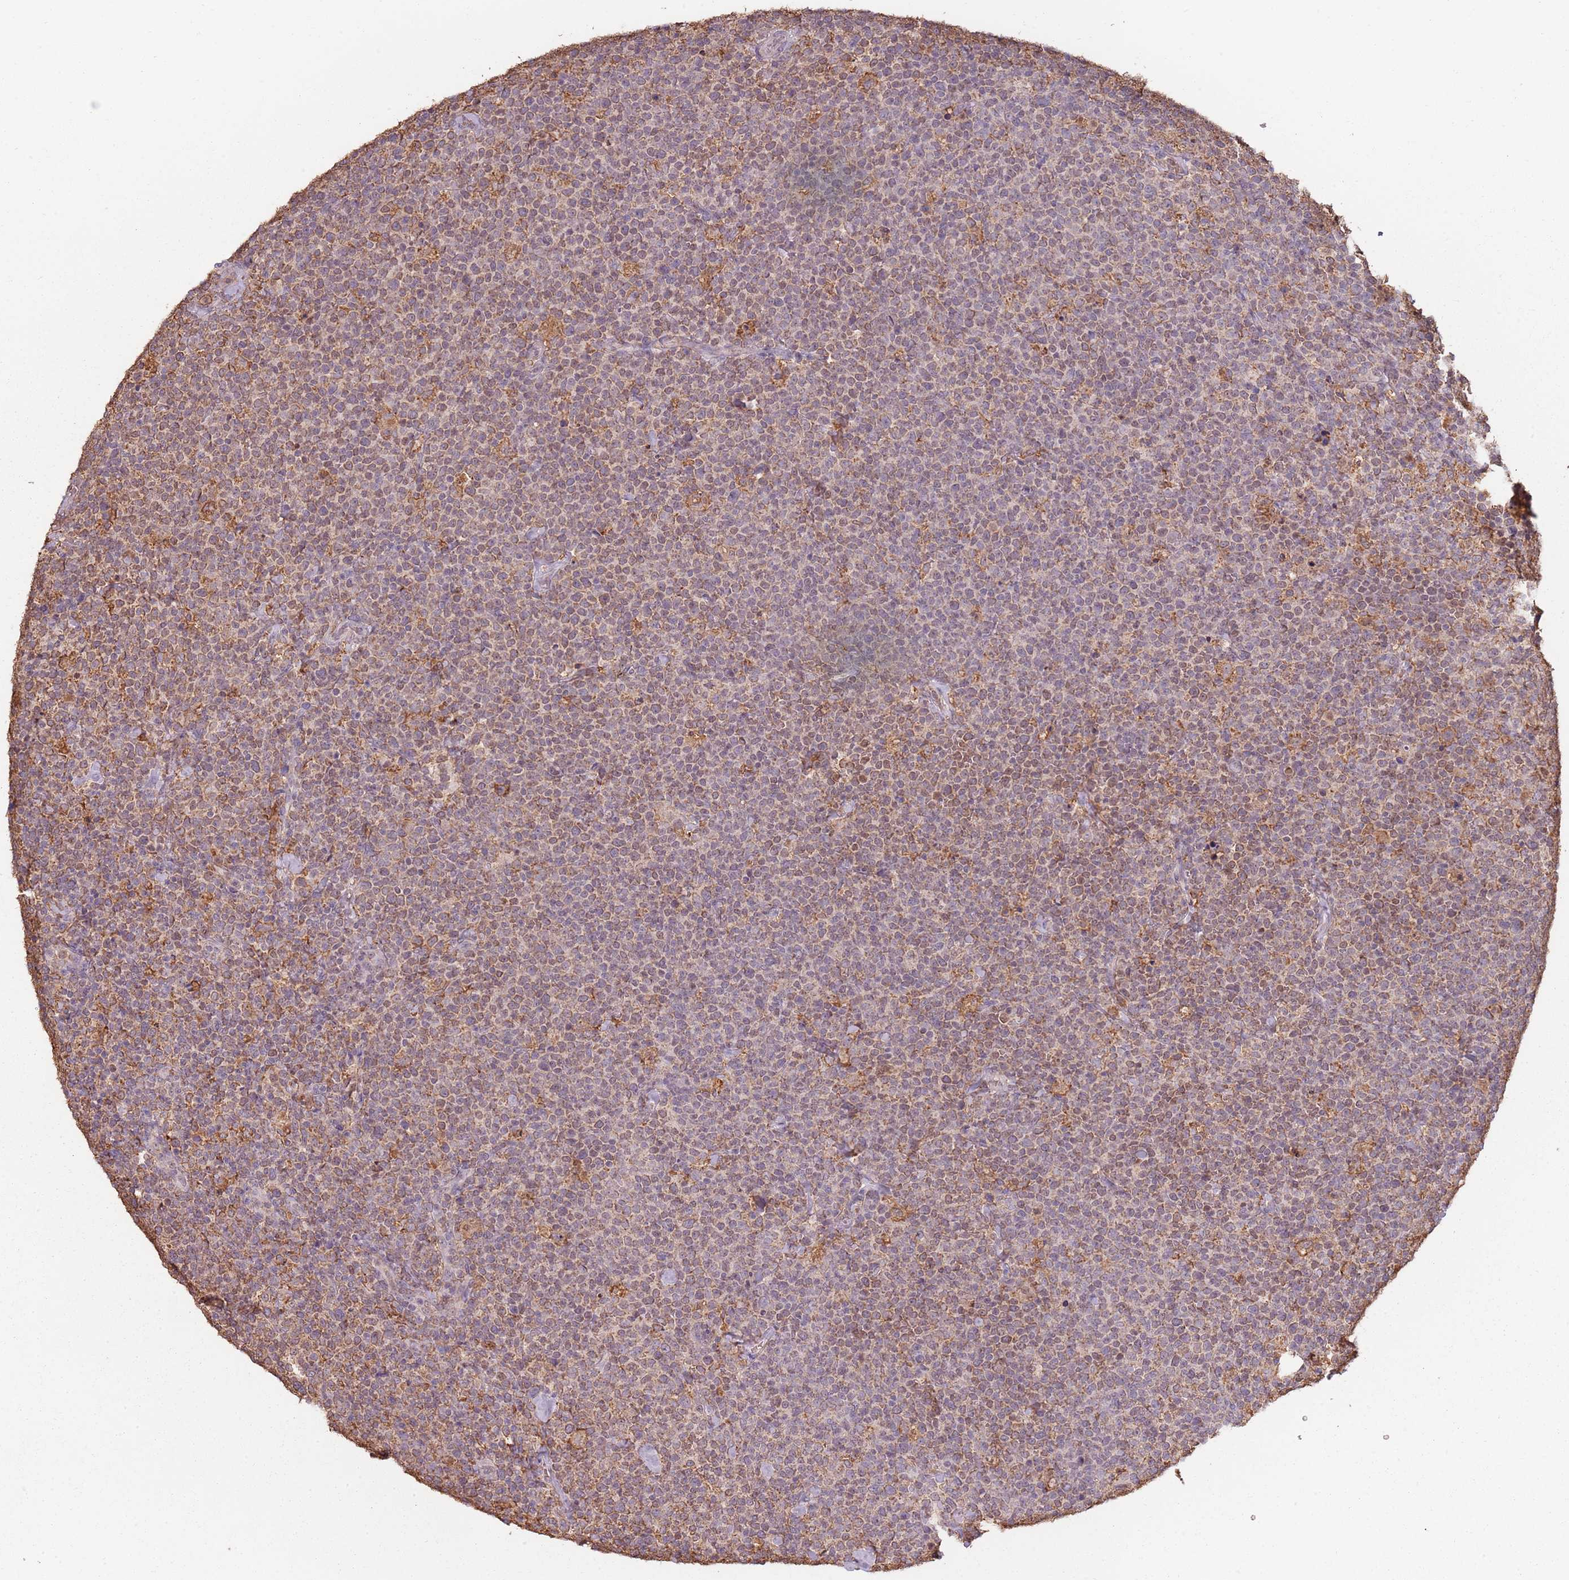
{"staining": {"intensity": "moderate", "quantity": "25%-75%", "location": "cytoplasmic/membranous"}, "tissue": "lymphoma", "cell_type": "Tumor cells", "image_type": "cancer", "snomed": [{"axis": "morphology", "description": "Malignant lymphoma, non-Hodgkin's type, High grade"}, {"axis": "topography", "description": "Lymph node"}], "caption": "The image displays a brown stain indicating the presence of a protein in the cytoplasmic/membranous of tumor cells in high-grade malignant lymphoma, non-Hodgkin's type.", "gene": "ATOSB", "patient": {"sex": "male", "age": 61}}